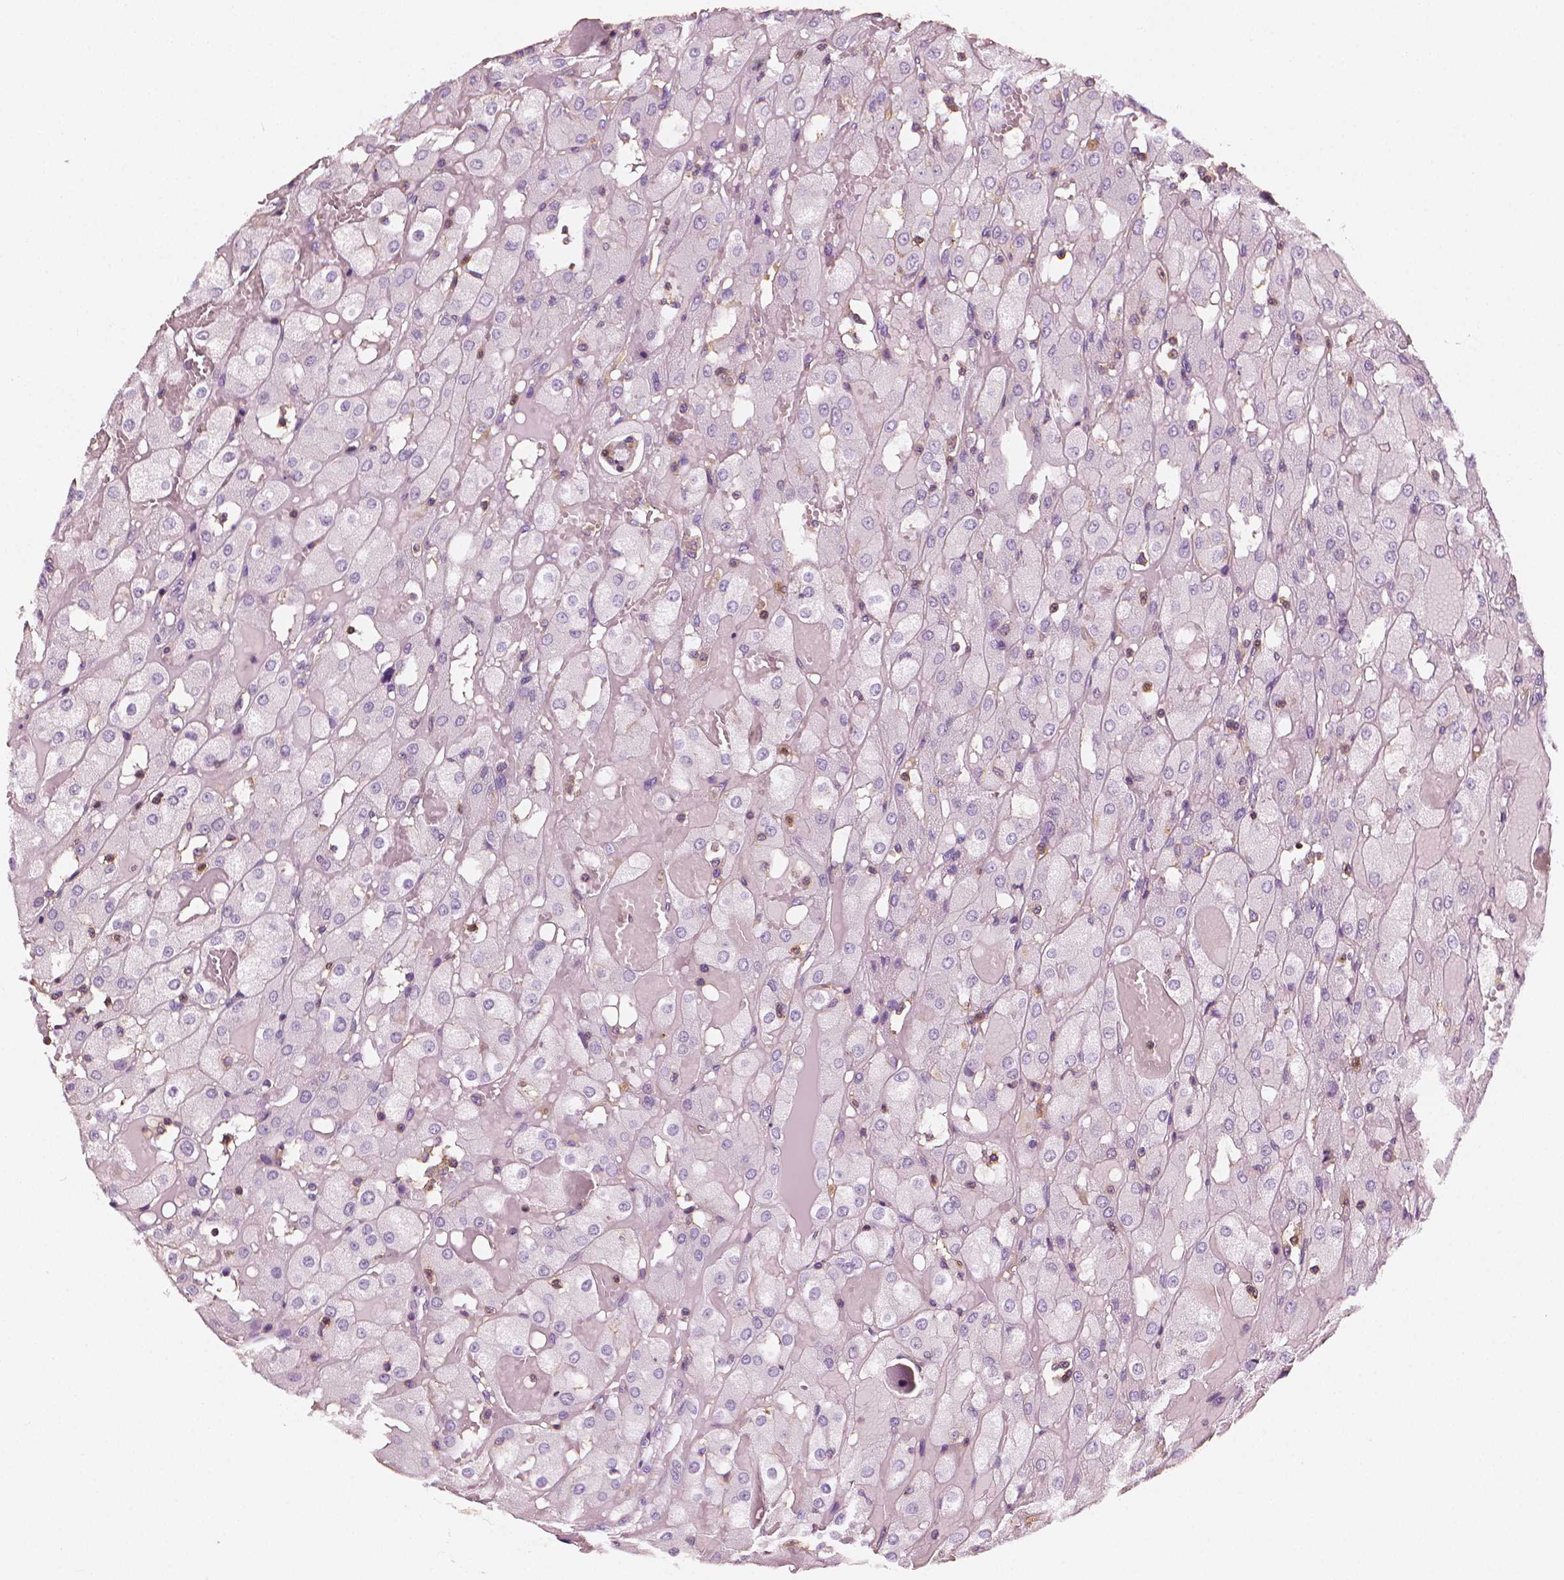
{"staining": {"intensity": "negative", "quantity": "none", "location": "none"}, "tissue": "renal cancer", "cell_type": "Tumor cells", "image_type": "cancer", "snomed": [{"axis": "morphology", "description": "Adenocarcinoma, NOS"}, {"axis": "topography", "description": "Kidney"}], "caption": "An image of renal adenocarcinoma stained for a protein demonstrates no brown staining in tumor cells.", "gene": "PTPRC", "patient": {"sex": "male", "age": 72}}